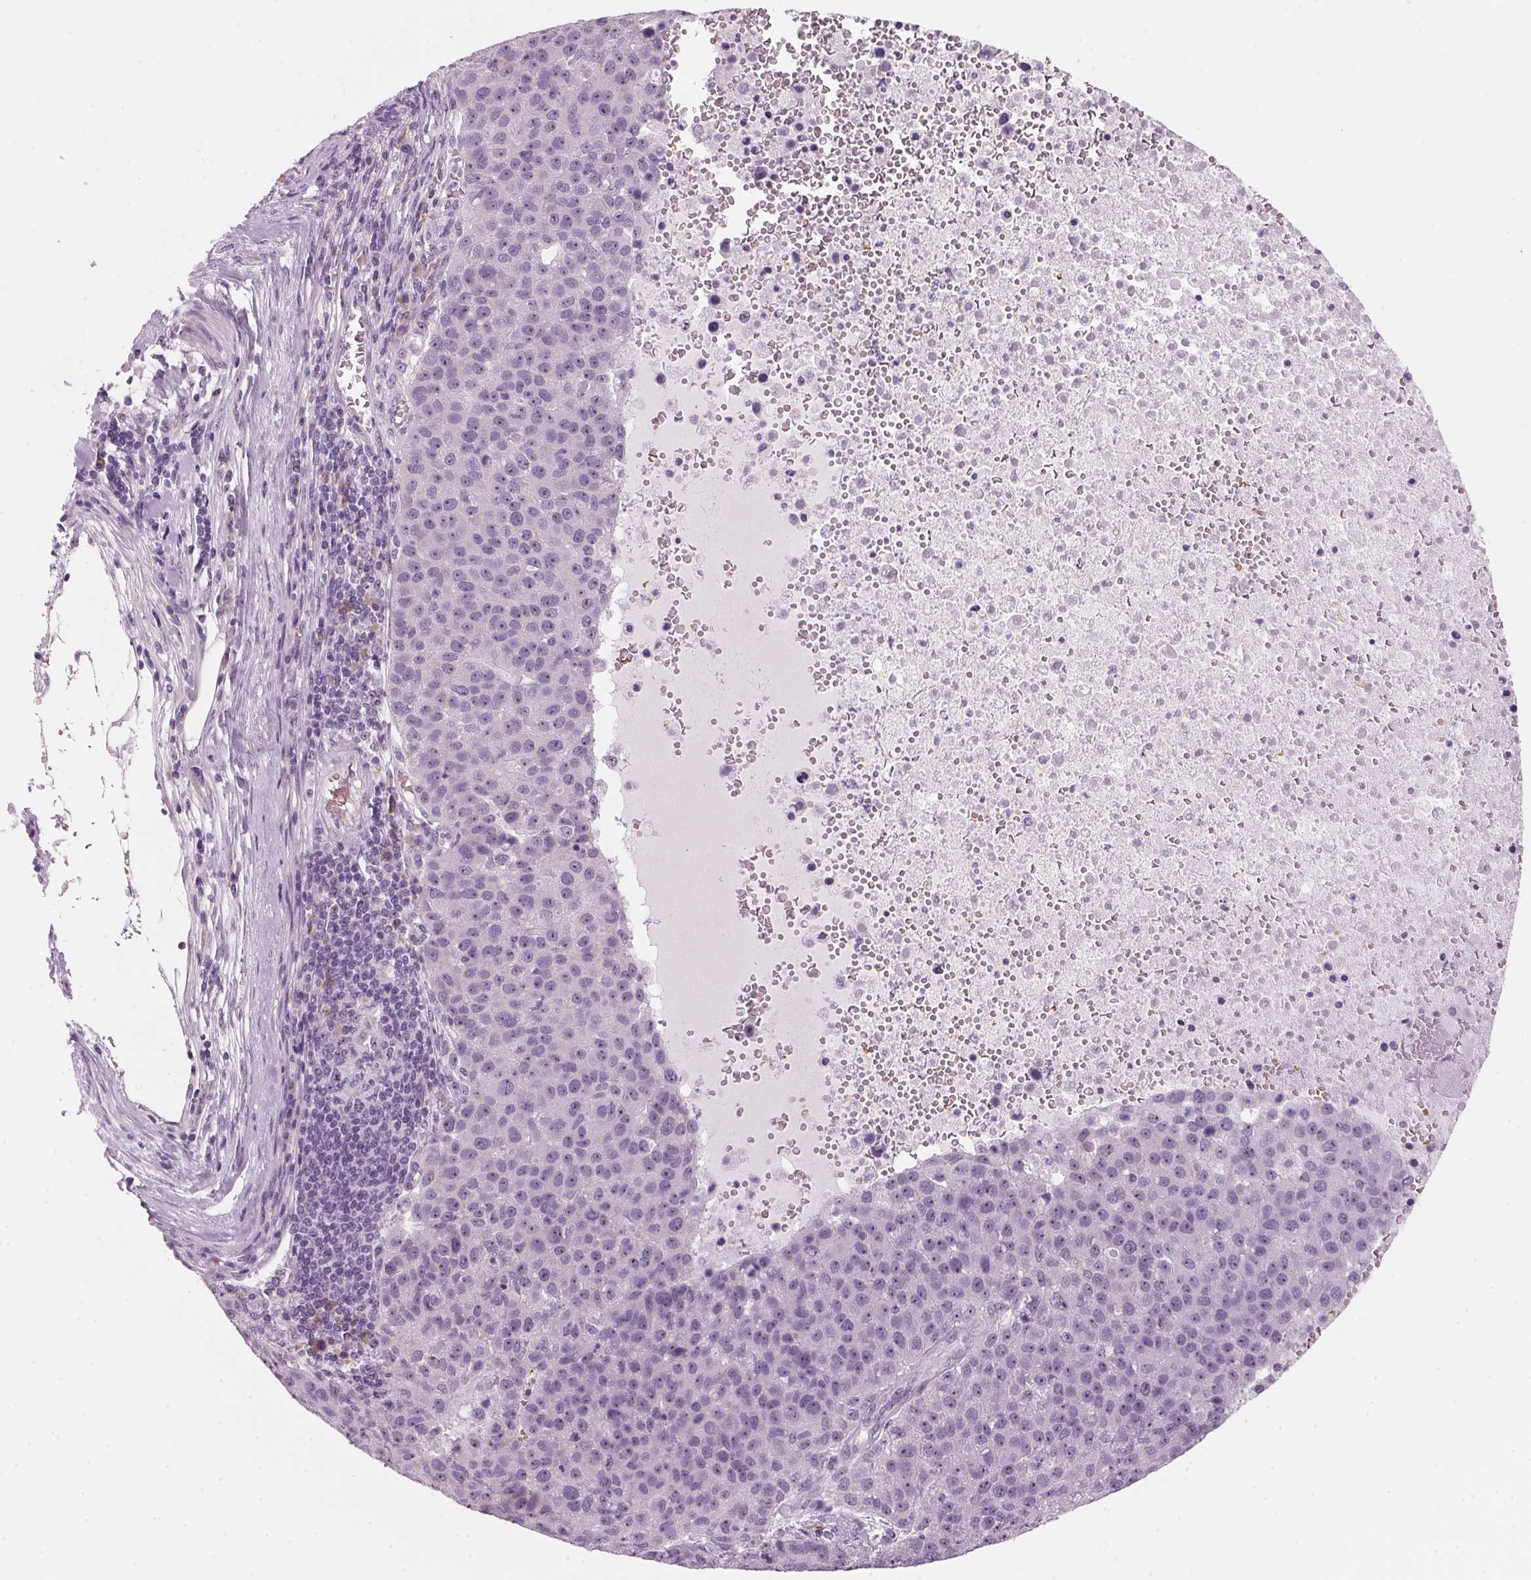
{"staining": {"intensity": "weak", "quantity": "<25%", "location": "nuclear"}, "tissue": "pancreatic cancer", "cell_type": "Tumor cells", "image_type": "cancer", "snomed": [{"axis": "morphology", "description": "Adenocarcinoma, NOS"}, {"axis": "topography", "description": "Pancreas"}], "caption": "Immunohistochemistry histopathology image of neoplastic tissue: pancreatic cancer stained with DAB exhibits no significant protein staining in tumor cells.", "gene": "DNTTIP2", "patient": {"sex": "female", "age": 61}}